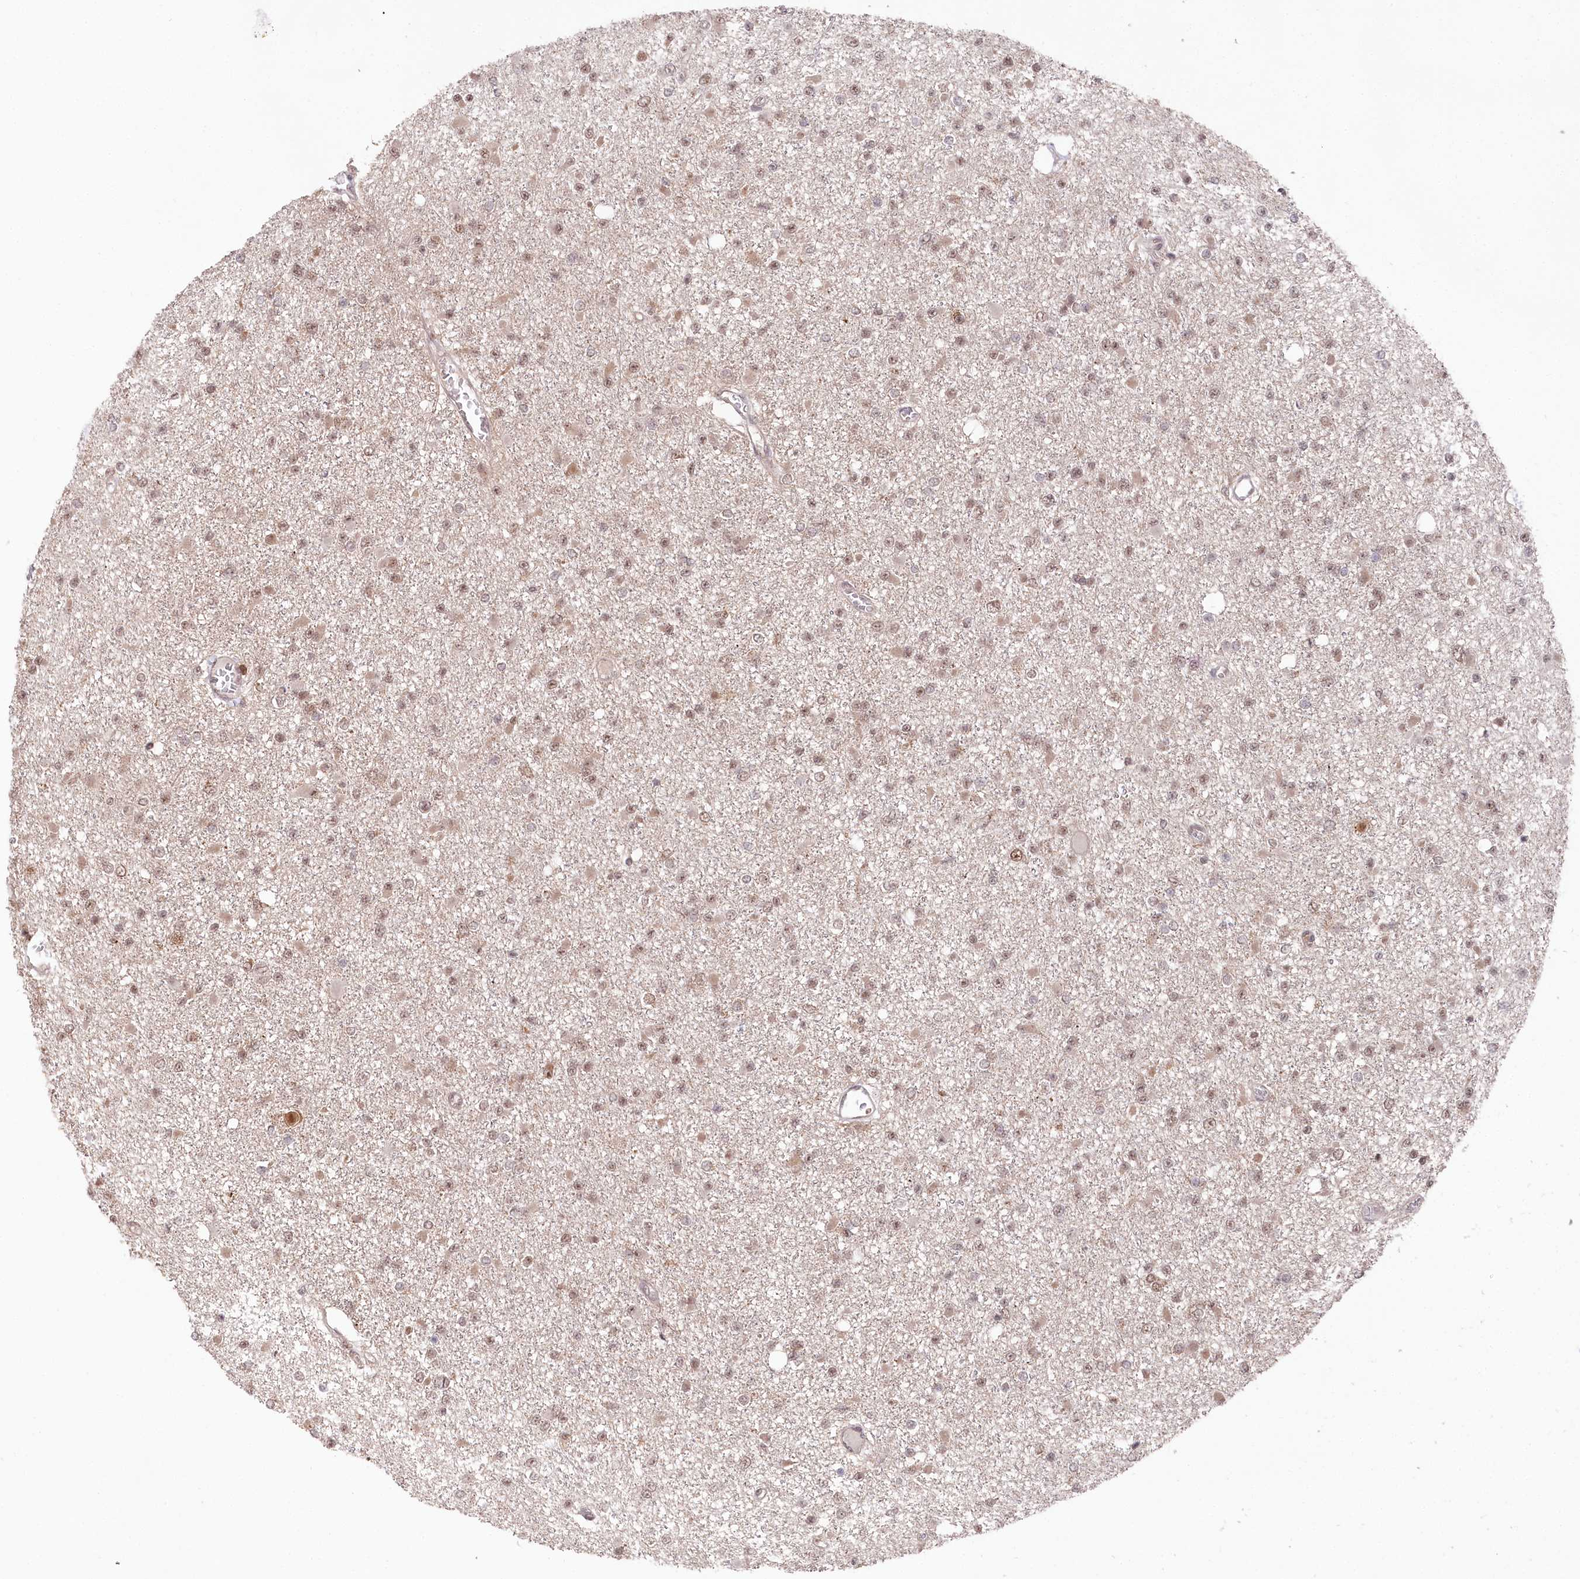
{"staining": {"intensity": "moderate", "quantity": ">75%", "location": "nuclear"}, "tissue": "glioma", "cell_type": "Tumor cells", "image_type": "cancer", "snomed": [{"axis": "morphology", "description": "Glioma, malignant, Low grade"}, {"axis": "topography", "description": "Brain"}], "caption": "Glioma stained with immunohistochemistry (IHC) reveals moderate nuclear positivity in approximately >75% of tumor cells.", "gene": "CCSER2", "patient": {"sex": "female", "age": 22}}